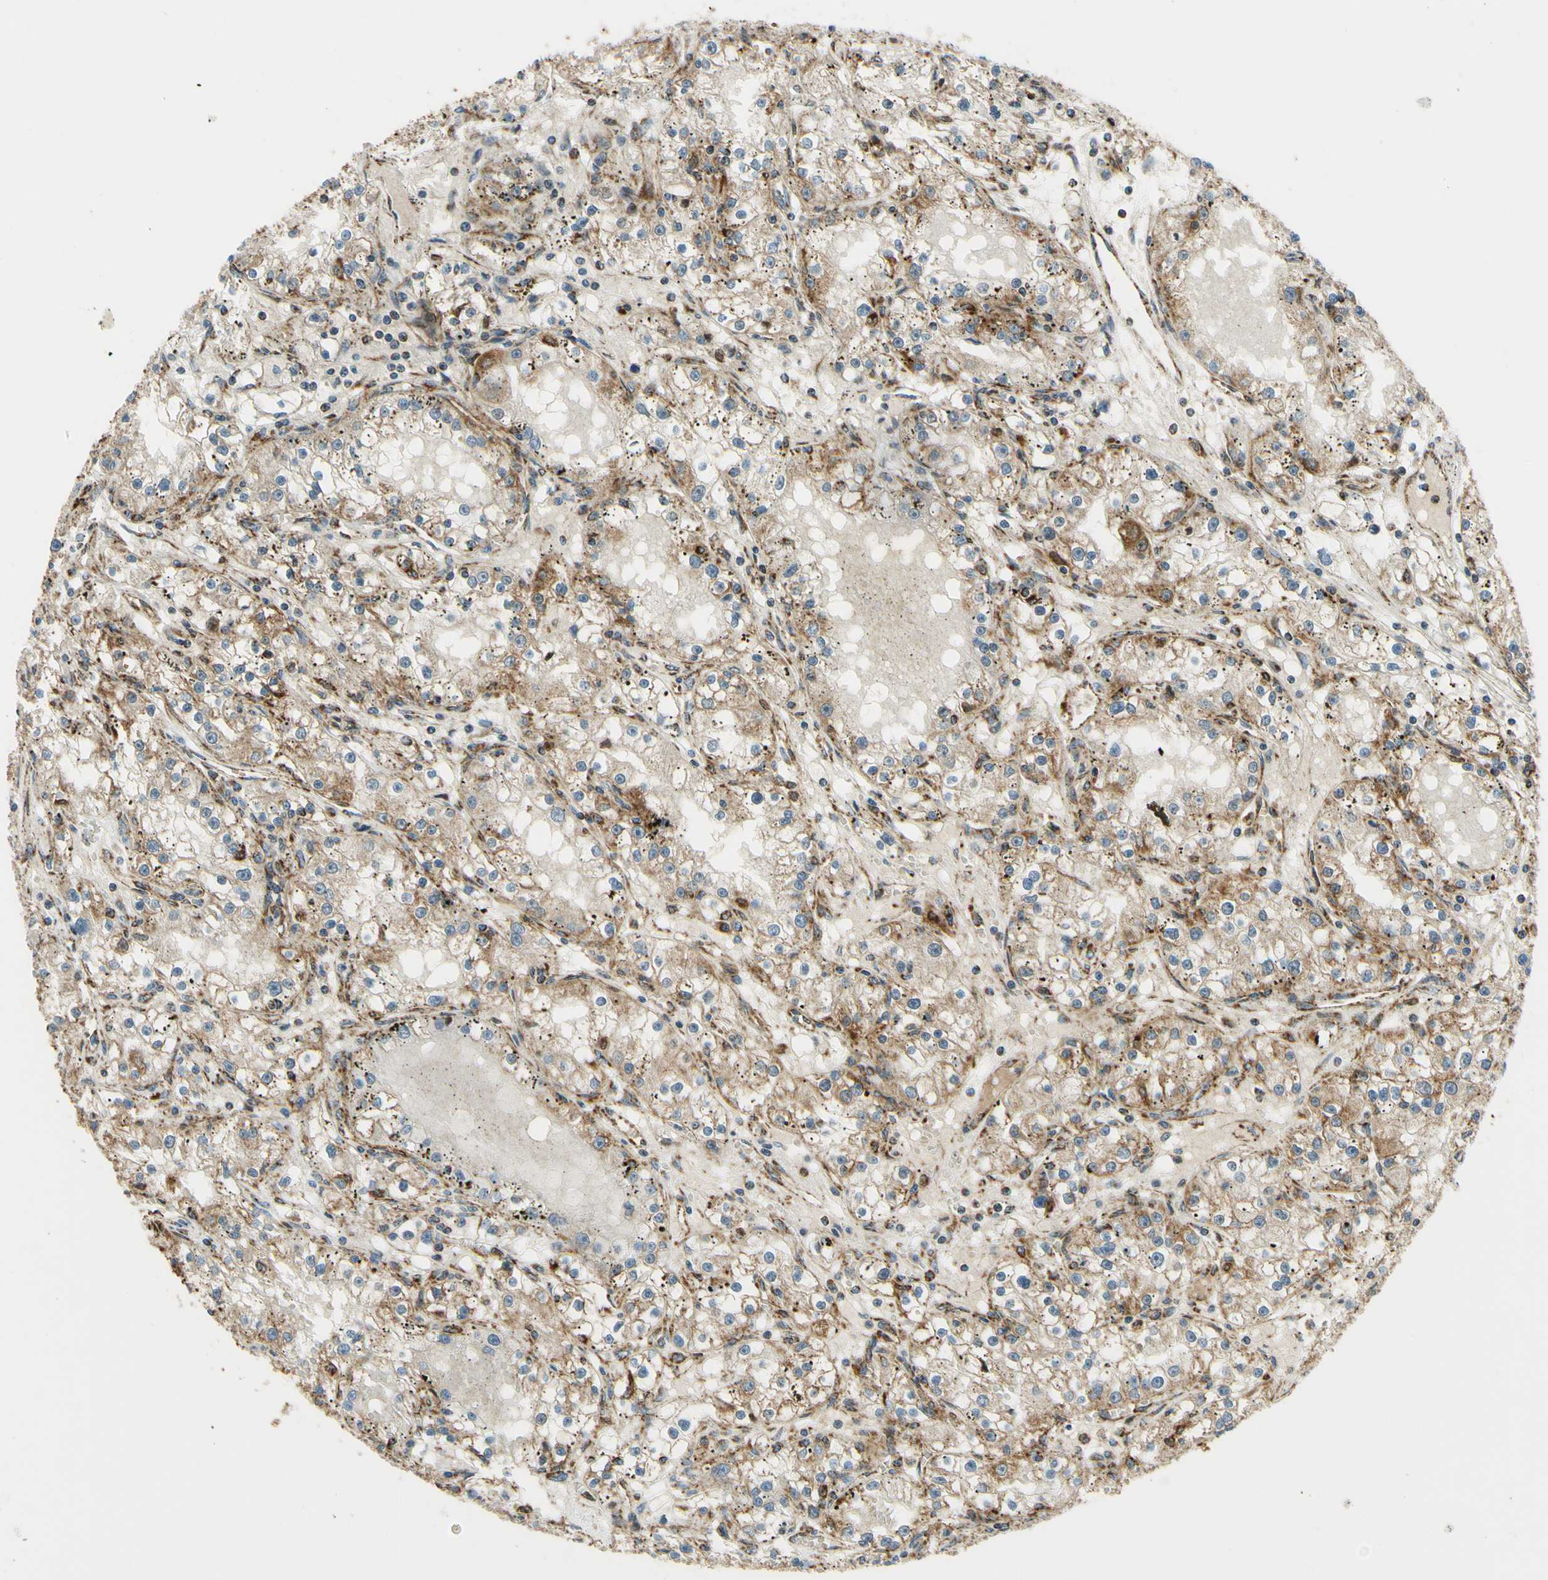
{"staining": {"intensity": "moderate", "quantity": "25%-75%", "location": "cytoplasmic/membranous"}, "tissue": "renal cancer", "cell_type": "Tumor cells", "image_type": "cancer", "snomed": [{"axis": "morphology", "description": "Adenocarcinoma, NOS"}, {"axis": "topography", "description": "Kidney"}], "caption": "Tumor cells reveal medium levels of moderate cytoplasmic/membranous positivity in approximately 25%-75% of cells in renal cancer.", "gene": "MAVS", "patient": {"sex": "male", "age": 56}}